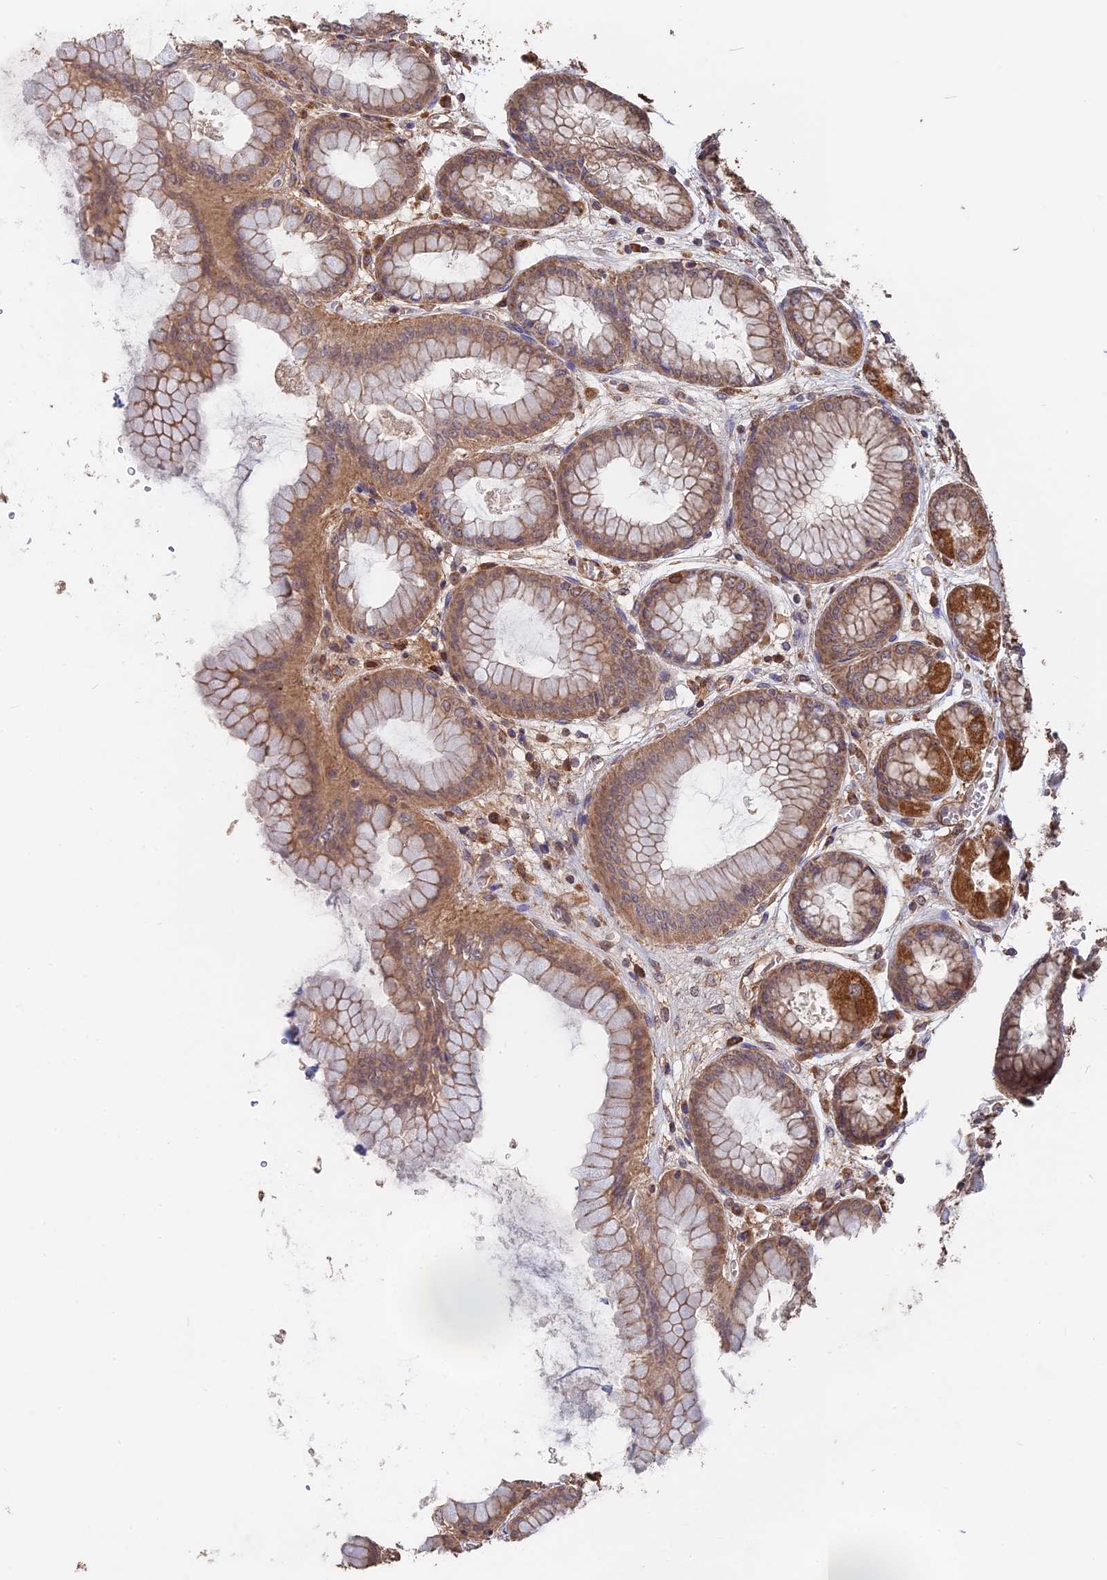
{"staining": {"intensity": "moderate", "quantity": ">75%", "location": "cytoplasmic/membranous"}, "tissue": "stomach", "cell_type": "Glandular cells", "image_type": "normal", "snomed": [{"axis": "morphology", "description": "Normal tissue, NOS"}, {"axis": "topography", "description": "Stomach, upper"}], "caption": "Moderate cytoplasmic/membranous expression is present in approximately >75% of glandular cells in unremarkable stomach. The protein is shown in brown color, while the nuclei are stained blue.", "gene": "SAC3D1", "patient": {"sex": "female", "age": 56}}